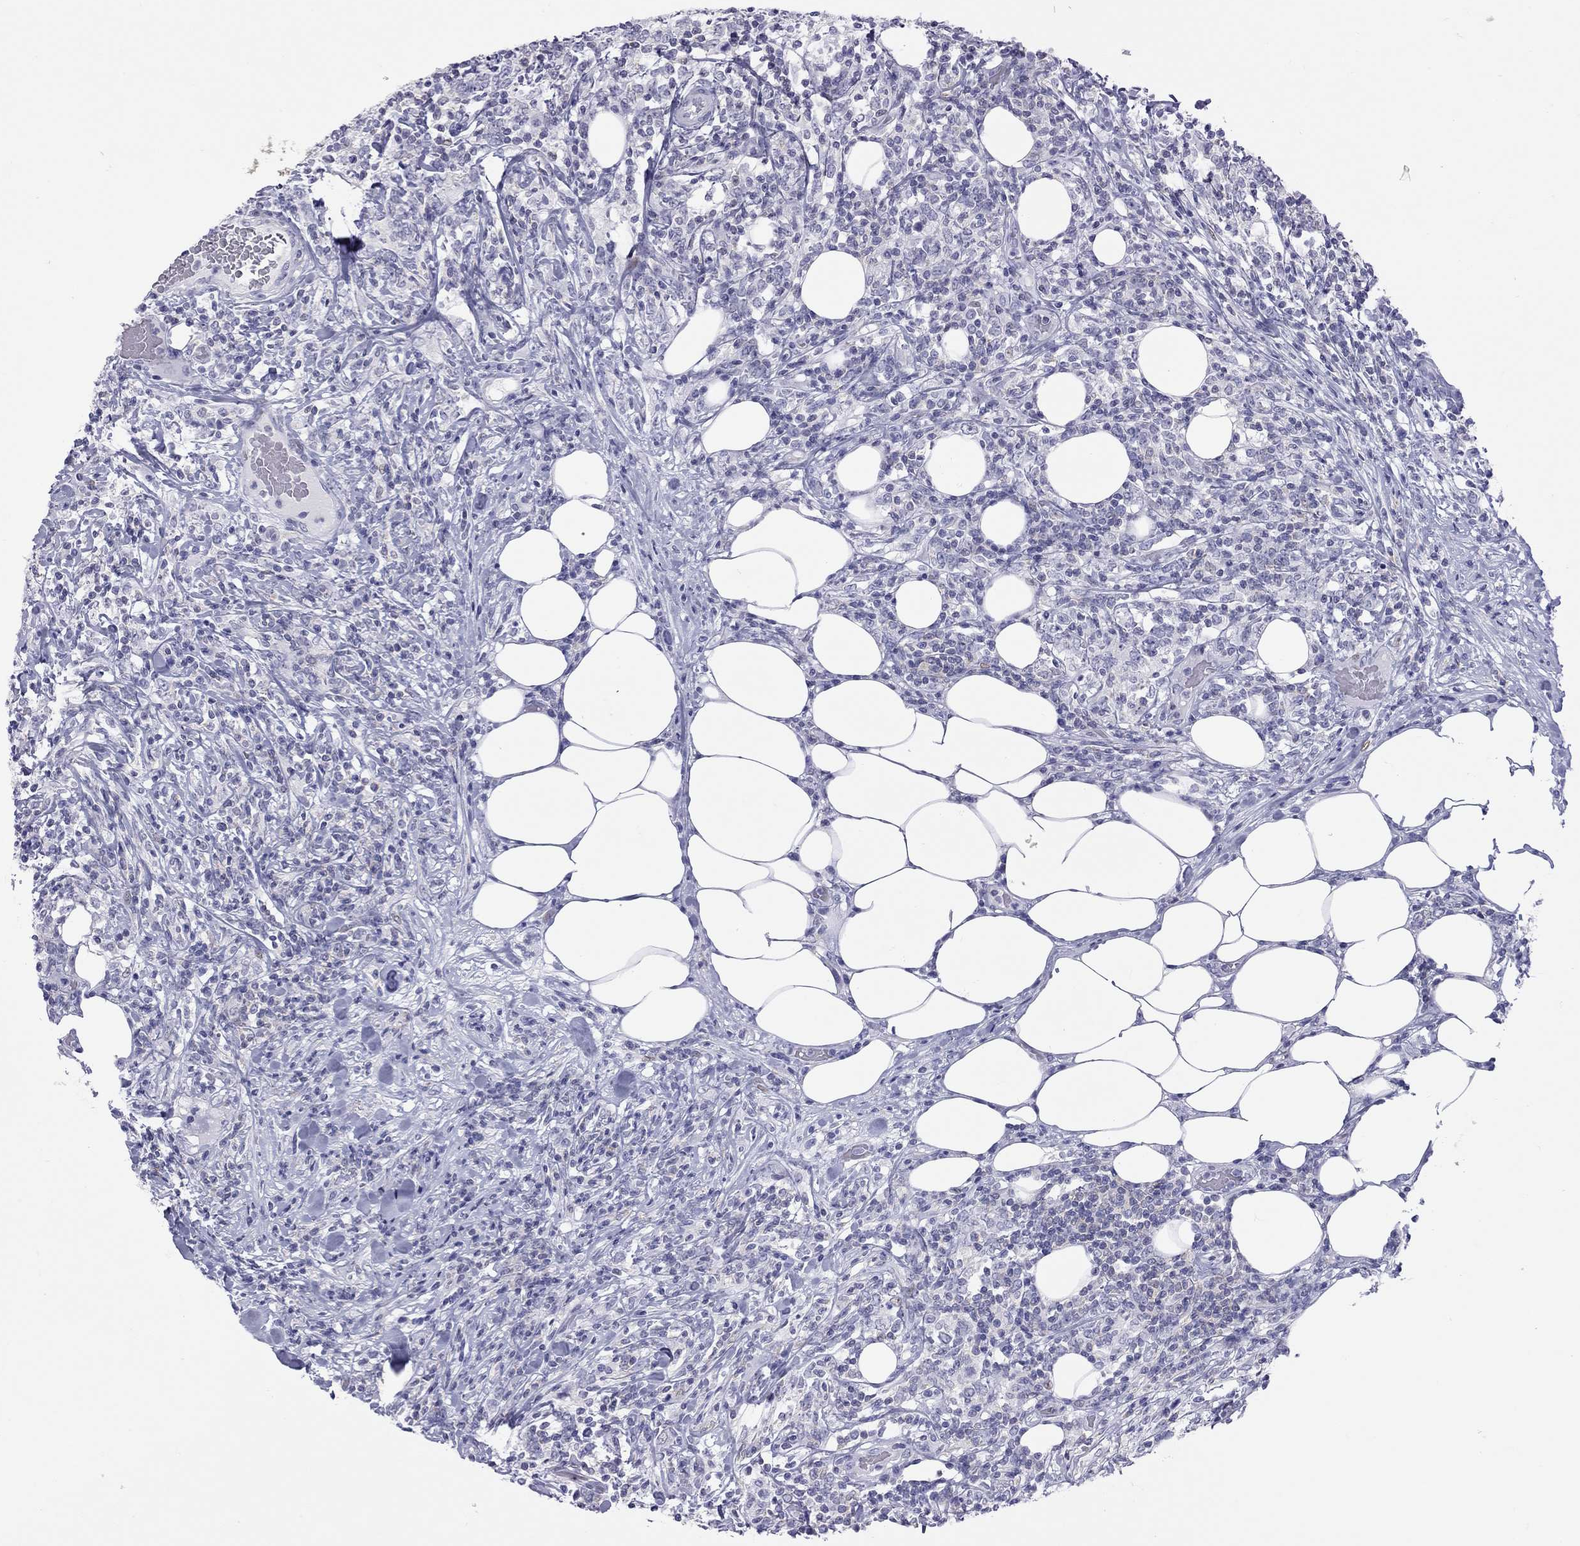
{"staining": {"intensity": "negative", "quantity": "none", "location": "none"}, "tissue": "lymphoma", "cell_type": "Tumor cells", "image_type": "cancer", "snomed": [{"axis": "morphology", "description": "Malignant lymphoma, non-Hodgkin's type, High grade"}, {"axis": "topography", "description": "Lymph node"}], "caption": "Tumor cells are negative for protein expression in human malignant lymphoma, non-Hodgkin's type (high-grade). The staining is performed using DAB brown chromogen with nuclei counter-stained in using hematoxylin.", "gene": "STAG3", "patient": {"sex": "female", "age": 84}}